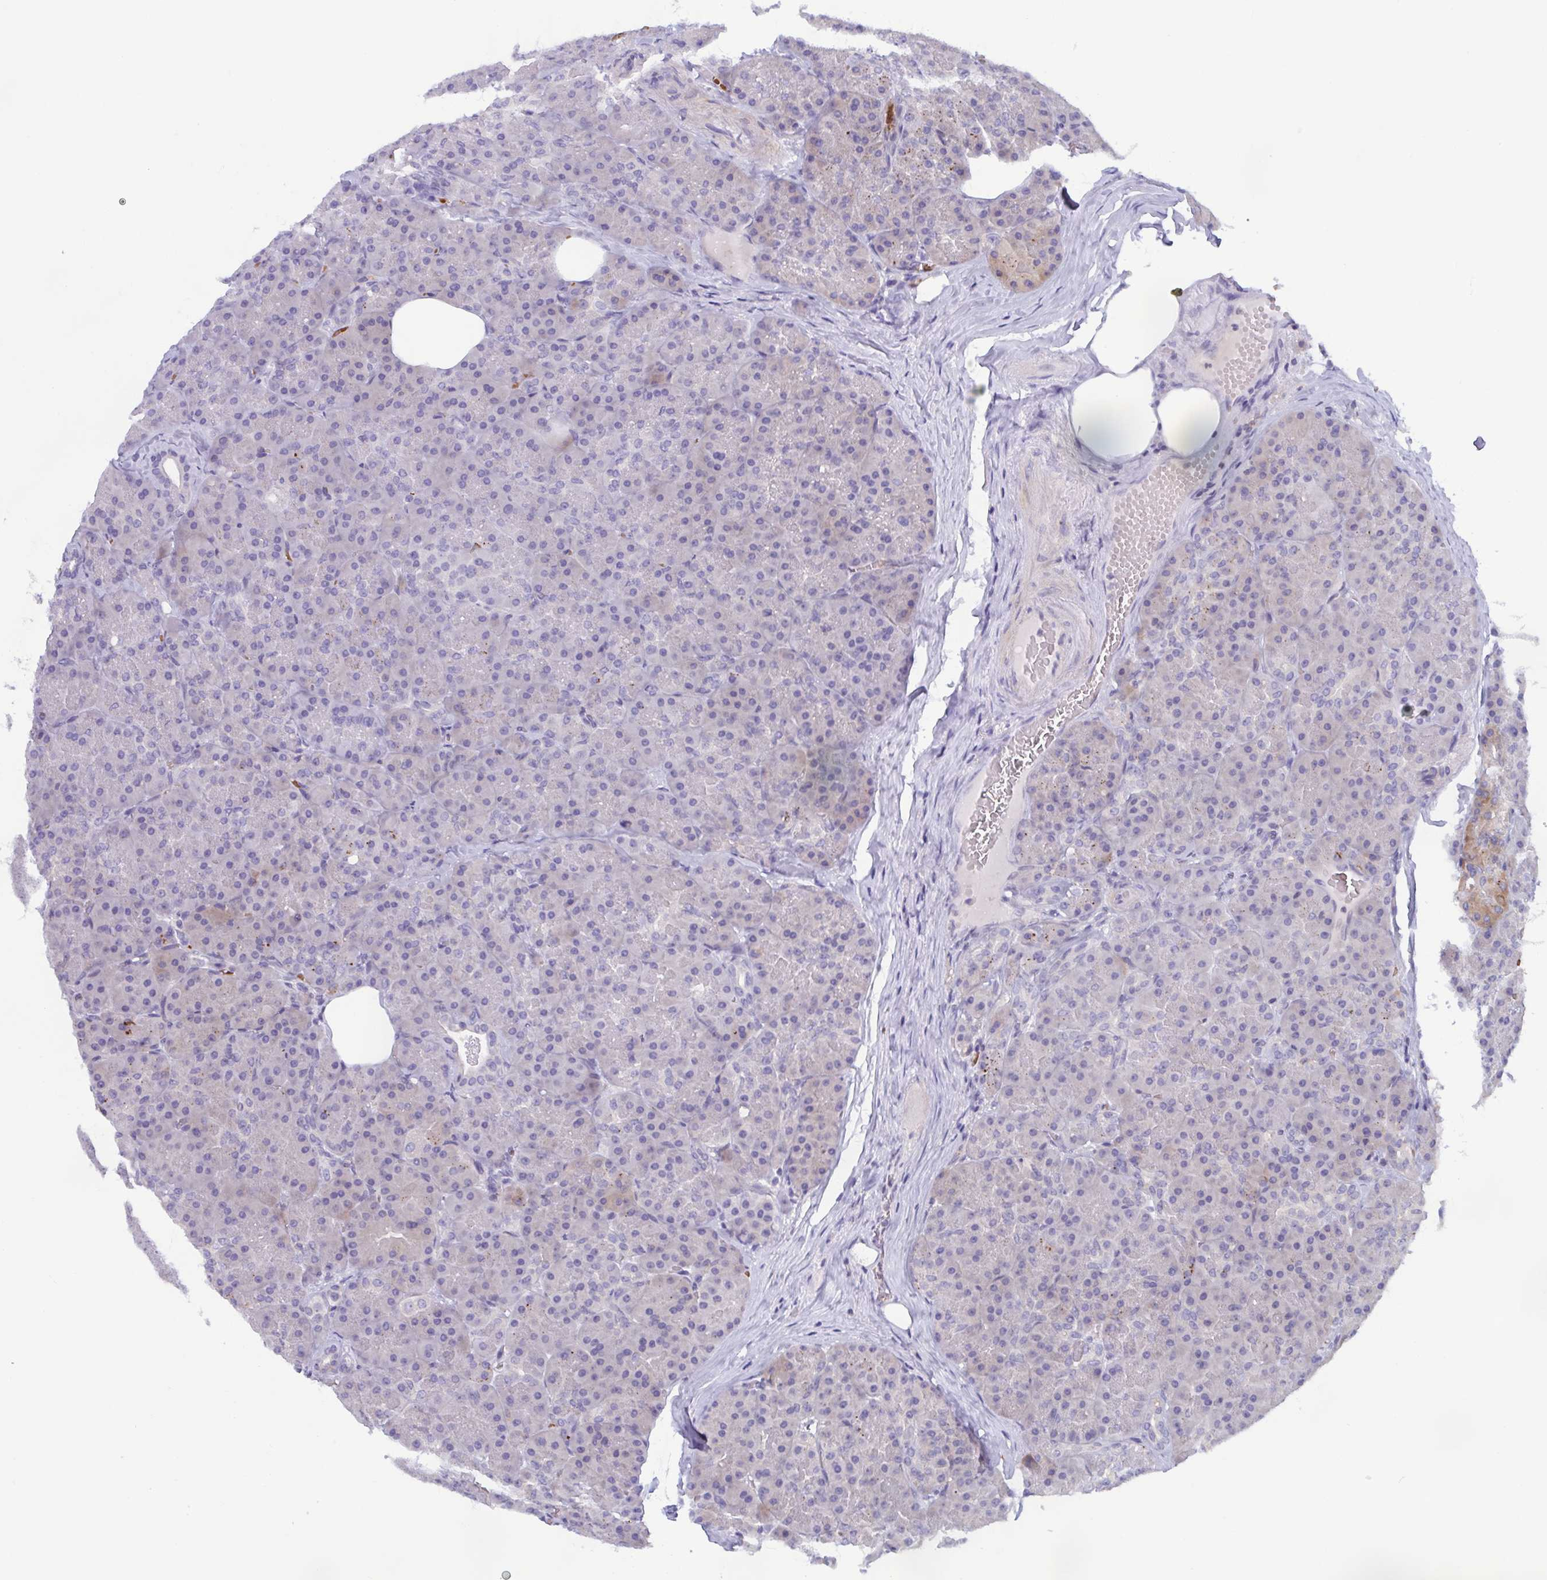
{"staining": {"intensity": "moderate", "quantity": "<25%", "location": "cytoplasmic/membranous"}, "tissue": "pancreas", "cell_type": "Exocrine glandular cells", "image_type": "normal", "snomed": [{"axis": "morphology", "description": "Normal tissue, NOS"}, {"axis": "topography", "description": "Pancreas"}], "caption": "Normal pancreas was stained to show a protein in brown. There is low levels of moderate cytoplasmic/membranous staining in about <25% of exocrine glandular cells.", "gene": "LRRC38", "patient": {"sex": "male", "age": 57}}